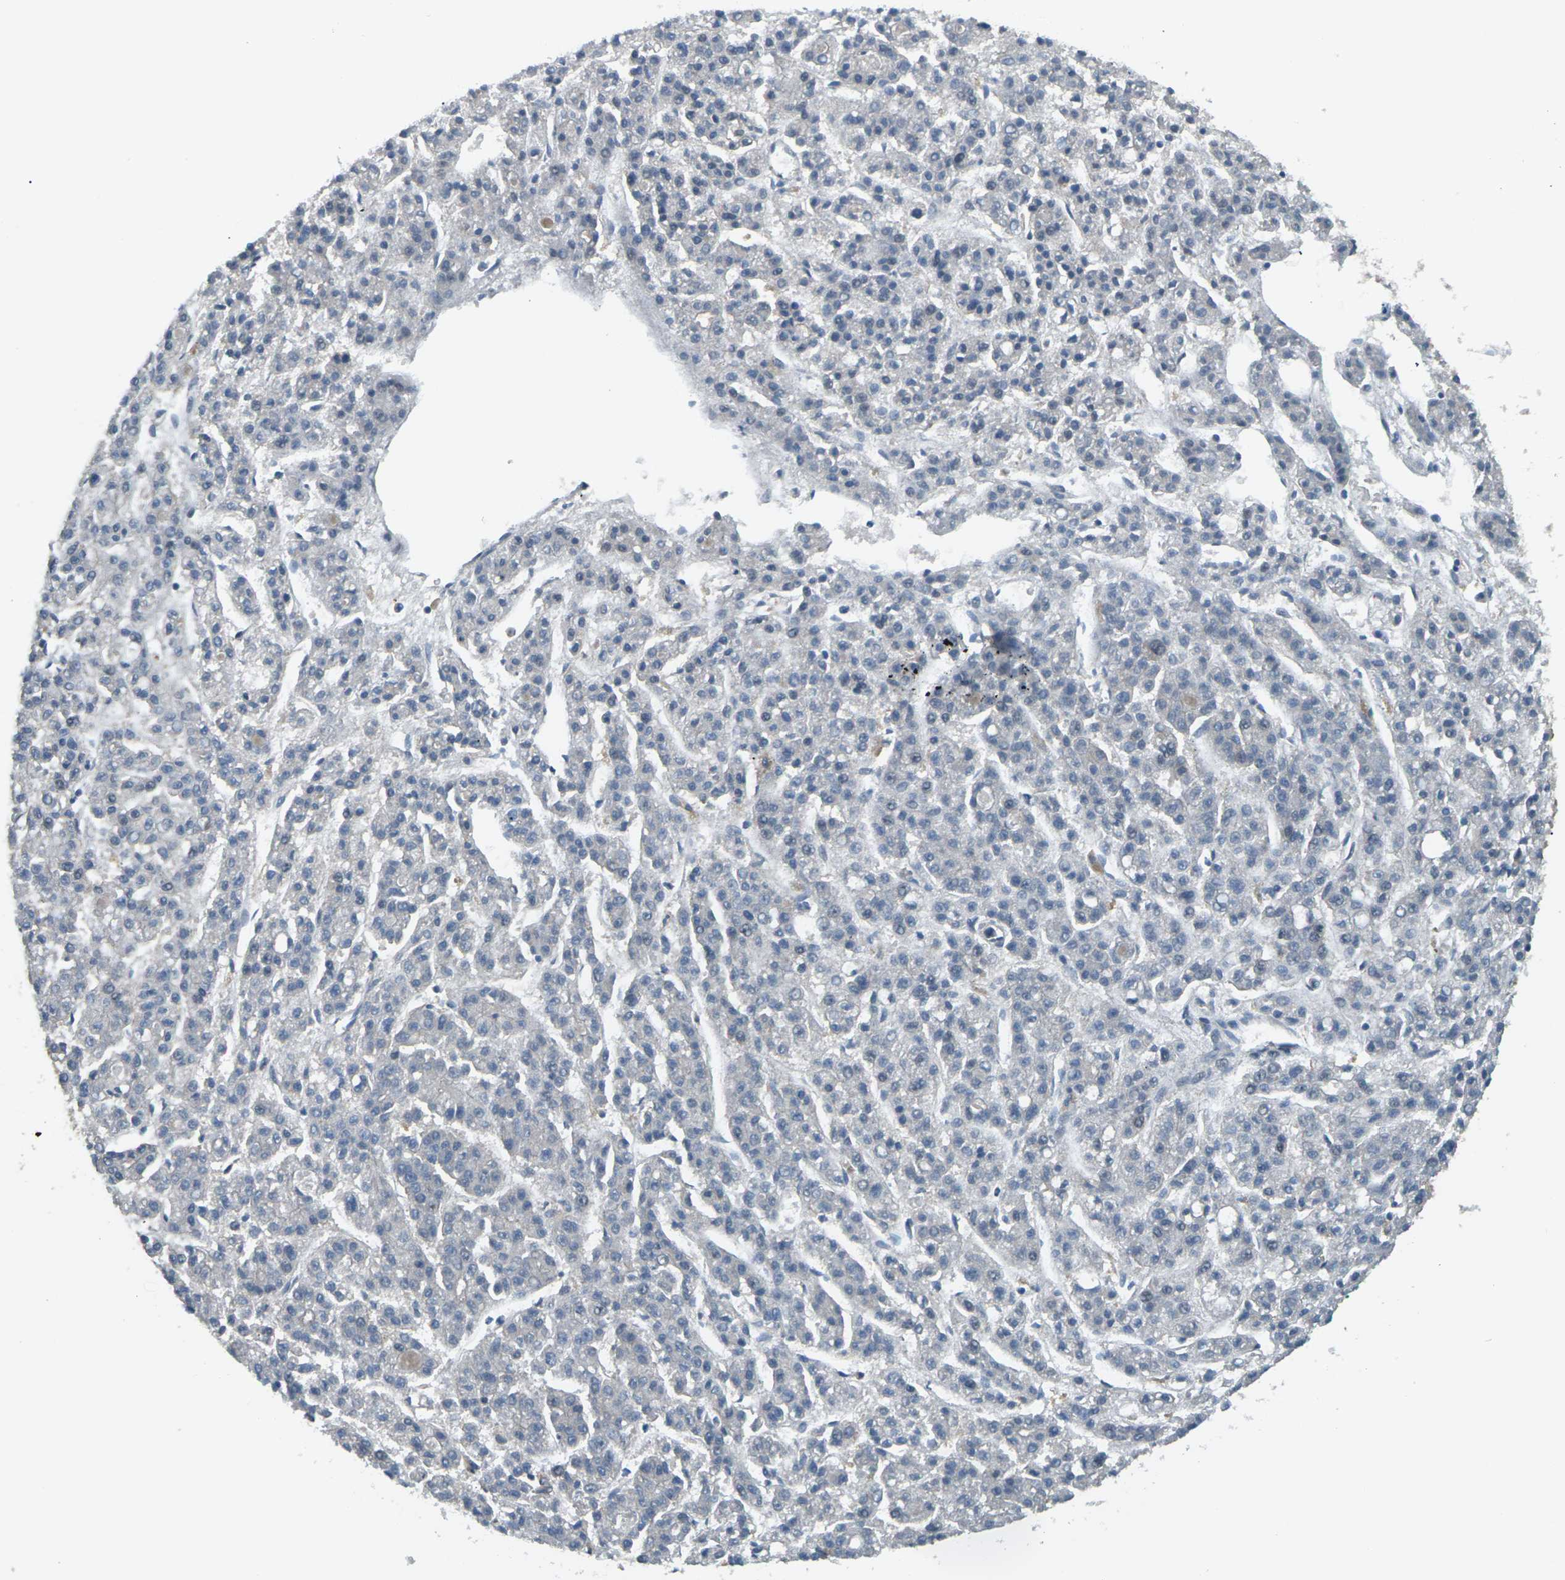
{"staining": {"intensity": "negative", "quantity": "none", "location": "none"}, "tissue": "liver cancer", "cell_type": "Tumor cells", "image_type": "cancer", "snomed": [{"axis": "morphology", "description": "Carcinoma, Hepatocellular, NOS"}, {"axis": "topography", "description": "Liver"}], "caption": "DAB (3,3'-diaminobenzidine) immunohistochemical staining of liver hepatocellular carcinoma shows no significant staining in tumor cells. (IHC, brightfield microscopy, high magnification).", "gene": "SLC13A3", "patient": {"sex": "male", "age": 70}}